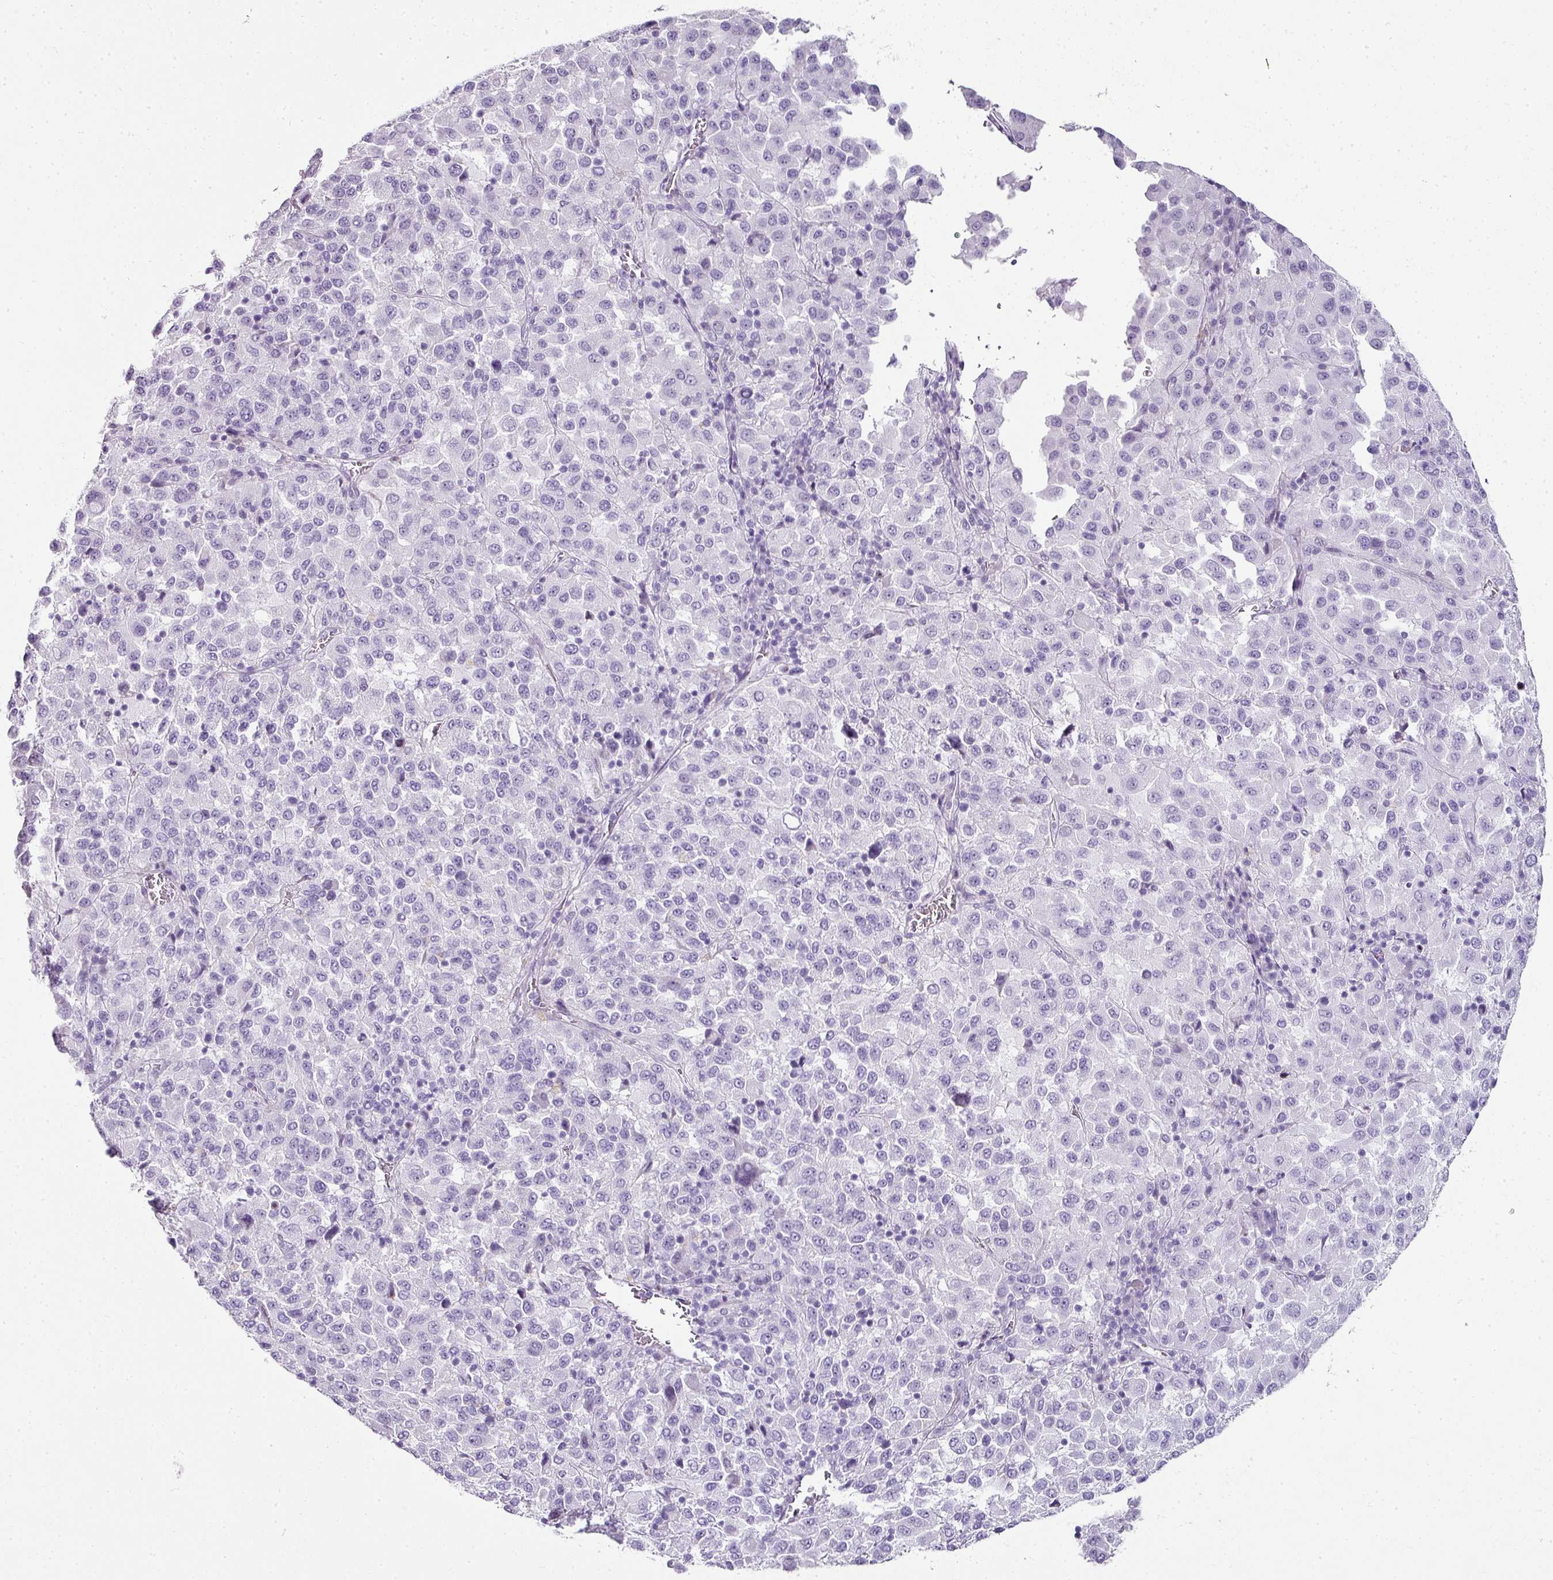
{"staining": {"intensity": "negative", "quantity": "none", "location": "none"}, "tissue": "melanoma", "cell_type": "Tumor cells", "image_type": "cancer", "snomed": [{"axis": "morphology", "description": "Malignant melanoma, Metastatic site"}, {"axis": "topography", "description": "Lung"}], "caption": "Tumor cells are negative for protein expression in human melanoma.", "gene": "TRA2A", "patient": {"sex": "male", "age": 64}}